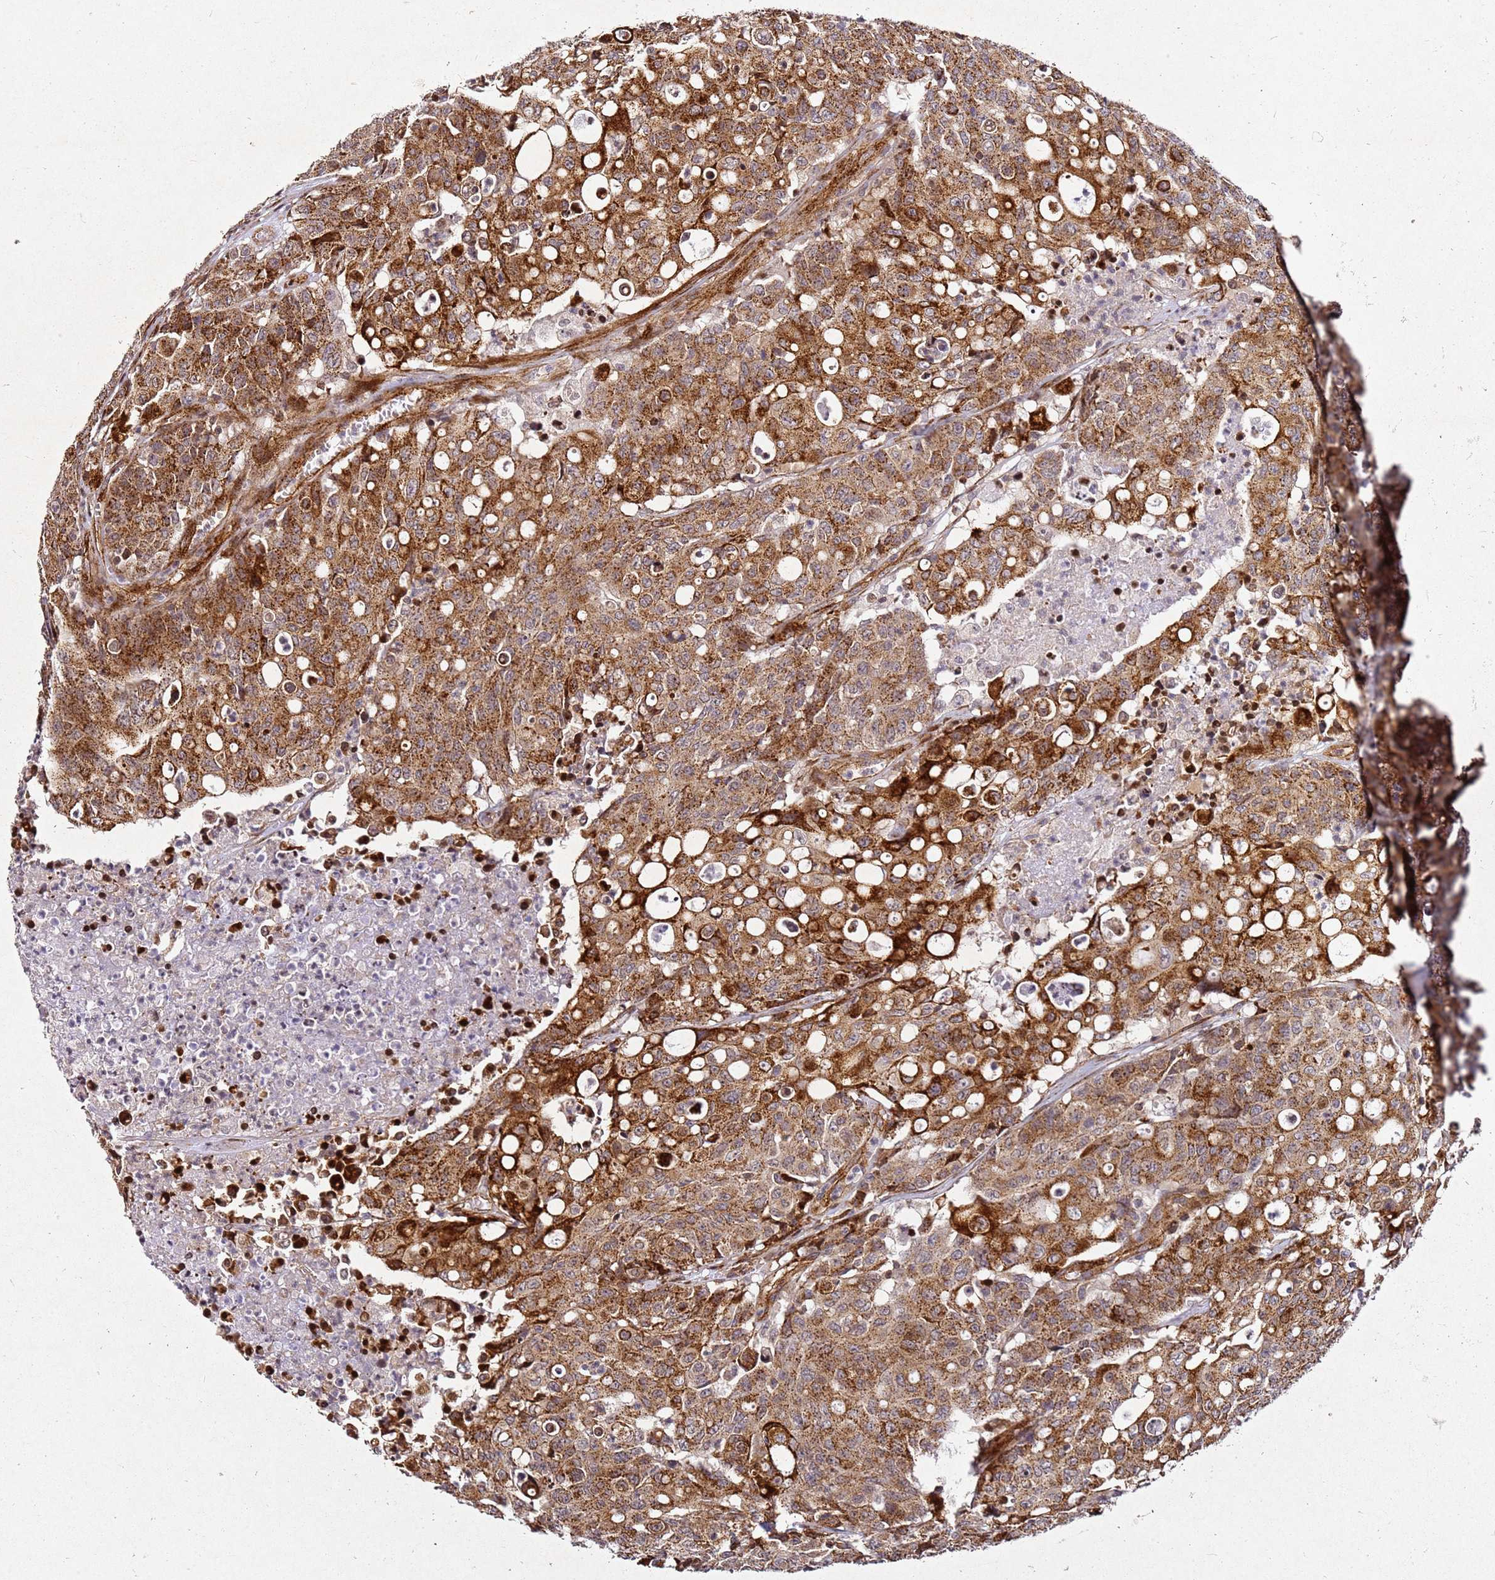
{"staining": {"intensity": "strong", "quantity": ">75%", "location": "cytoplasmic/membranous"}, "tissue": "colorectal cancer", "cell_type": "Tumor cells", "image_type": "cancer", "snomed": [{"axis": "morphology", "description": "Adenocarcinoma, NOS"}, {"axis": "topography", "description": "Colon"}], "caption": "A brown stain shows strong cytoplasmic/membranous expression of a protein in human colorectal cancer (adenocarcinoma) tumor cells. (DAB IHC with brightfield microscopy, high magnification).", "gene": "ZNF296", "patient": {"sex": "male", "age": 51}}